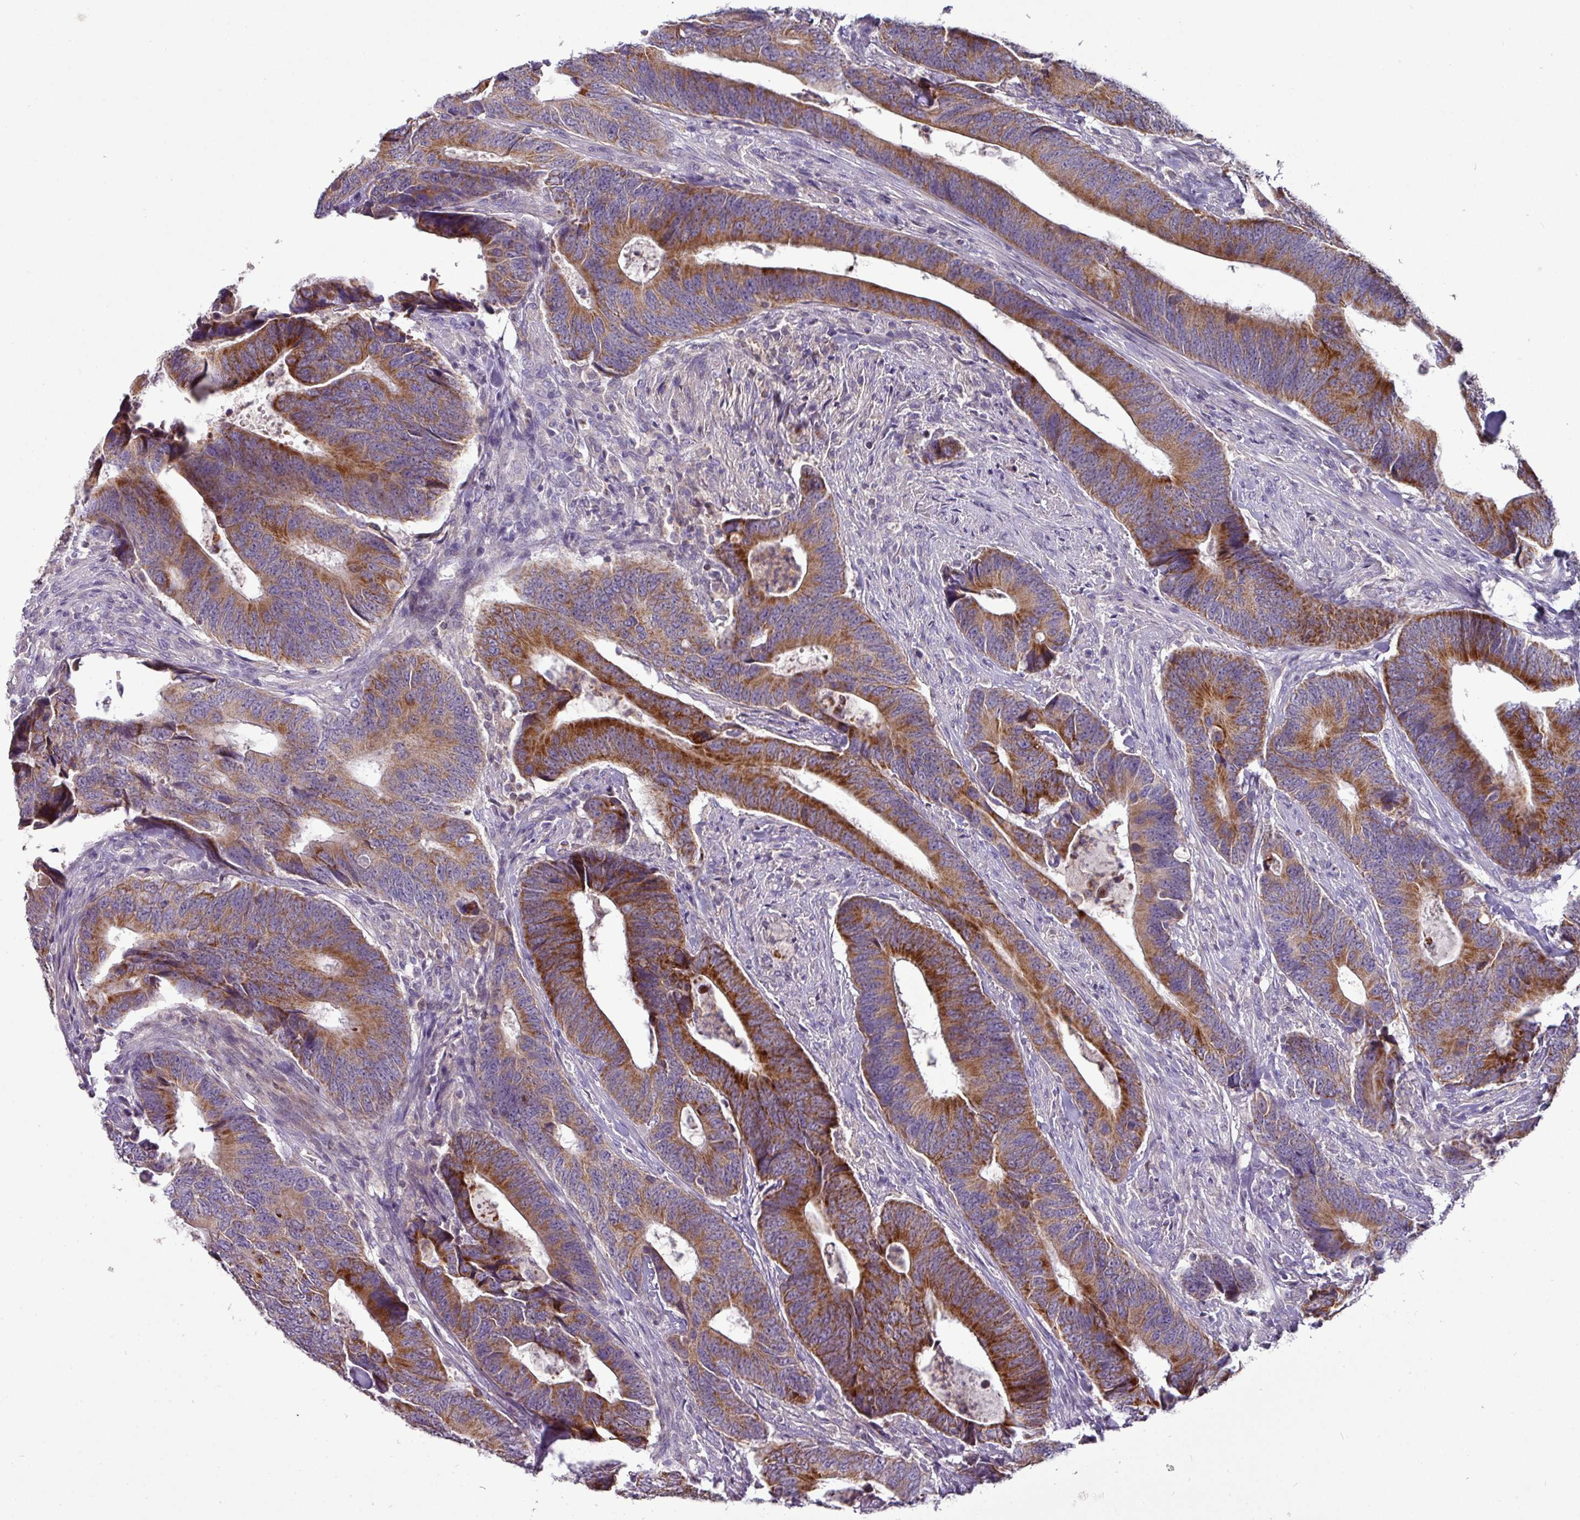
{"staining": {"intensity": "strong", "quantity": ">75%", "location": "cytoplasmic/membranous"}, "tissue": "colorectal cancer", "cell_type": "Tumor cells", "image_type": "cancer", "snomed": [{"axis": "morphology", "description": "Adenocarcinoma, NOS"}, {"axis": "topography", "description": "Colon"}], "caption": "Protein expression analysis of colorectal cancer (adenocarcinoma) shows strong cytoplasmic/membranous expression in approximately >75% of tumor cells. The staining was performed using DAB to visualize the protein expression in brown, while the nuclei were stained in blue with hematoxylin (Magnification: 20x).", "gene": "TRAPPC1", "patient": {"sex": "male", "age": 87}}